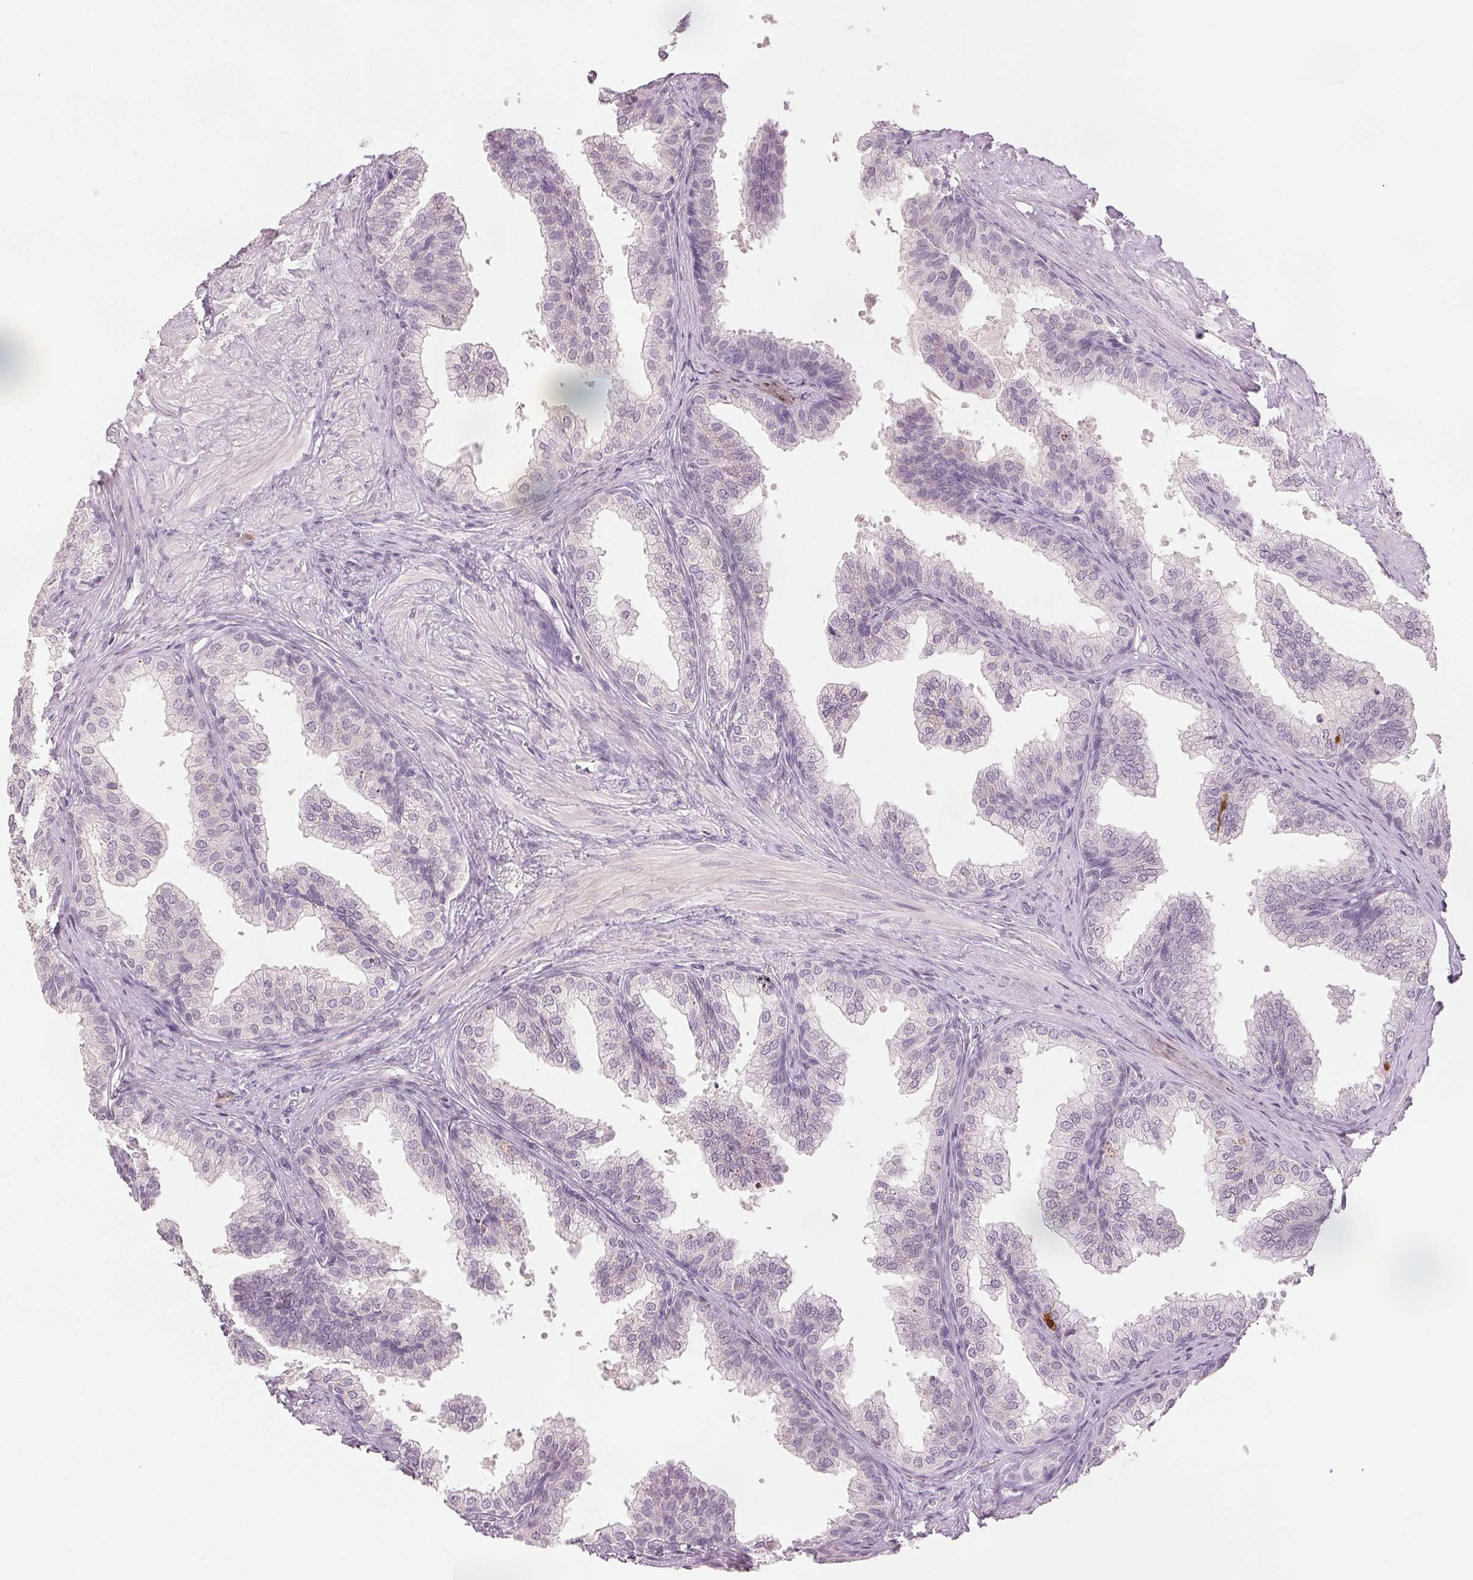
{"staining": {"intensity": "moderate", "quantity": "<25%", "location": "cytoplasmic/membranous,nuclear"}, "tissue": "prostate", "cell_type": "Glandular cells", "image_type": "normal", "snomed": [{"axis": "morphology", "description": "Normal tissue, NOS"}, {"axis": "topography", "description": "Prostate"}, {"axis": "topography", "description": "Peripheral nerve tissue"}], "caption": "Brown immunohistochemical staining in unremarkable human prostate shows moderate cytoplasmic/membranous,nuclear expression in about <25% of glandular cells.", "gene": "SCGN", "patient": {"sex": "male", "age": 55}}